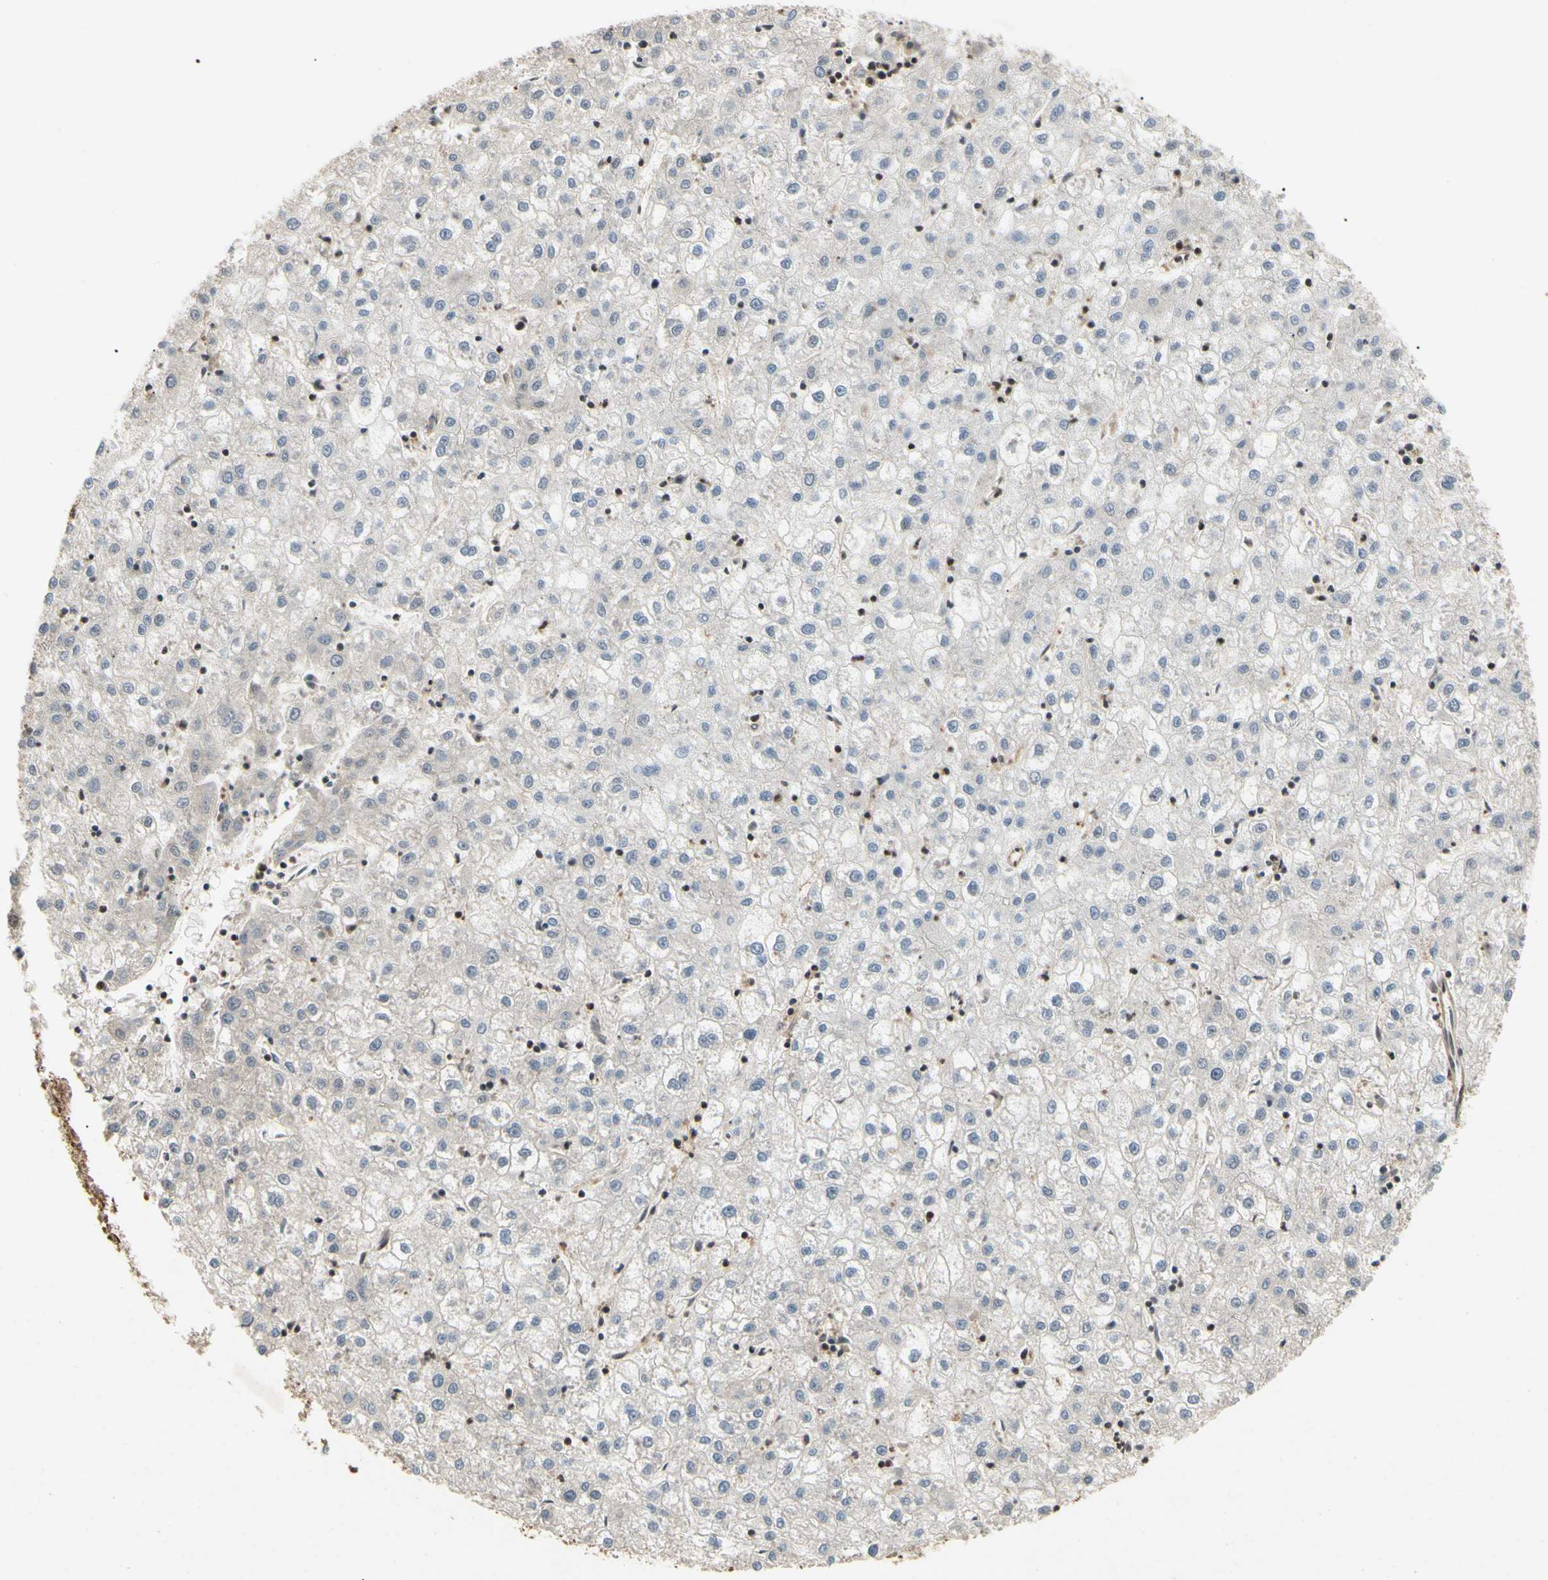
{"staining": {"intensity": "negative", "quantity": "none", "location": "none"}, "tissue": "liver cancer", "cell_type": "Tumor cells", "image_type": "cancer", "snomed": [{"axis": "morphology", "description": "Carcinoma, Hepatocellular, NOS"}, {"axis": "topography", "description": "Liver"}], "caption": "The immunohistochemistry micrograph has no significant positivity in tumor cells of hepatocellular carcinoma (liver) tissue.", "gene": "YWHAQ", "patient": {"sex": "male", "age": 72}}